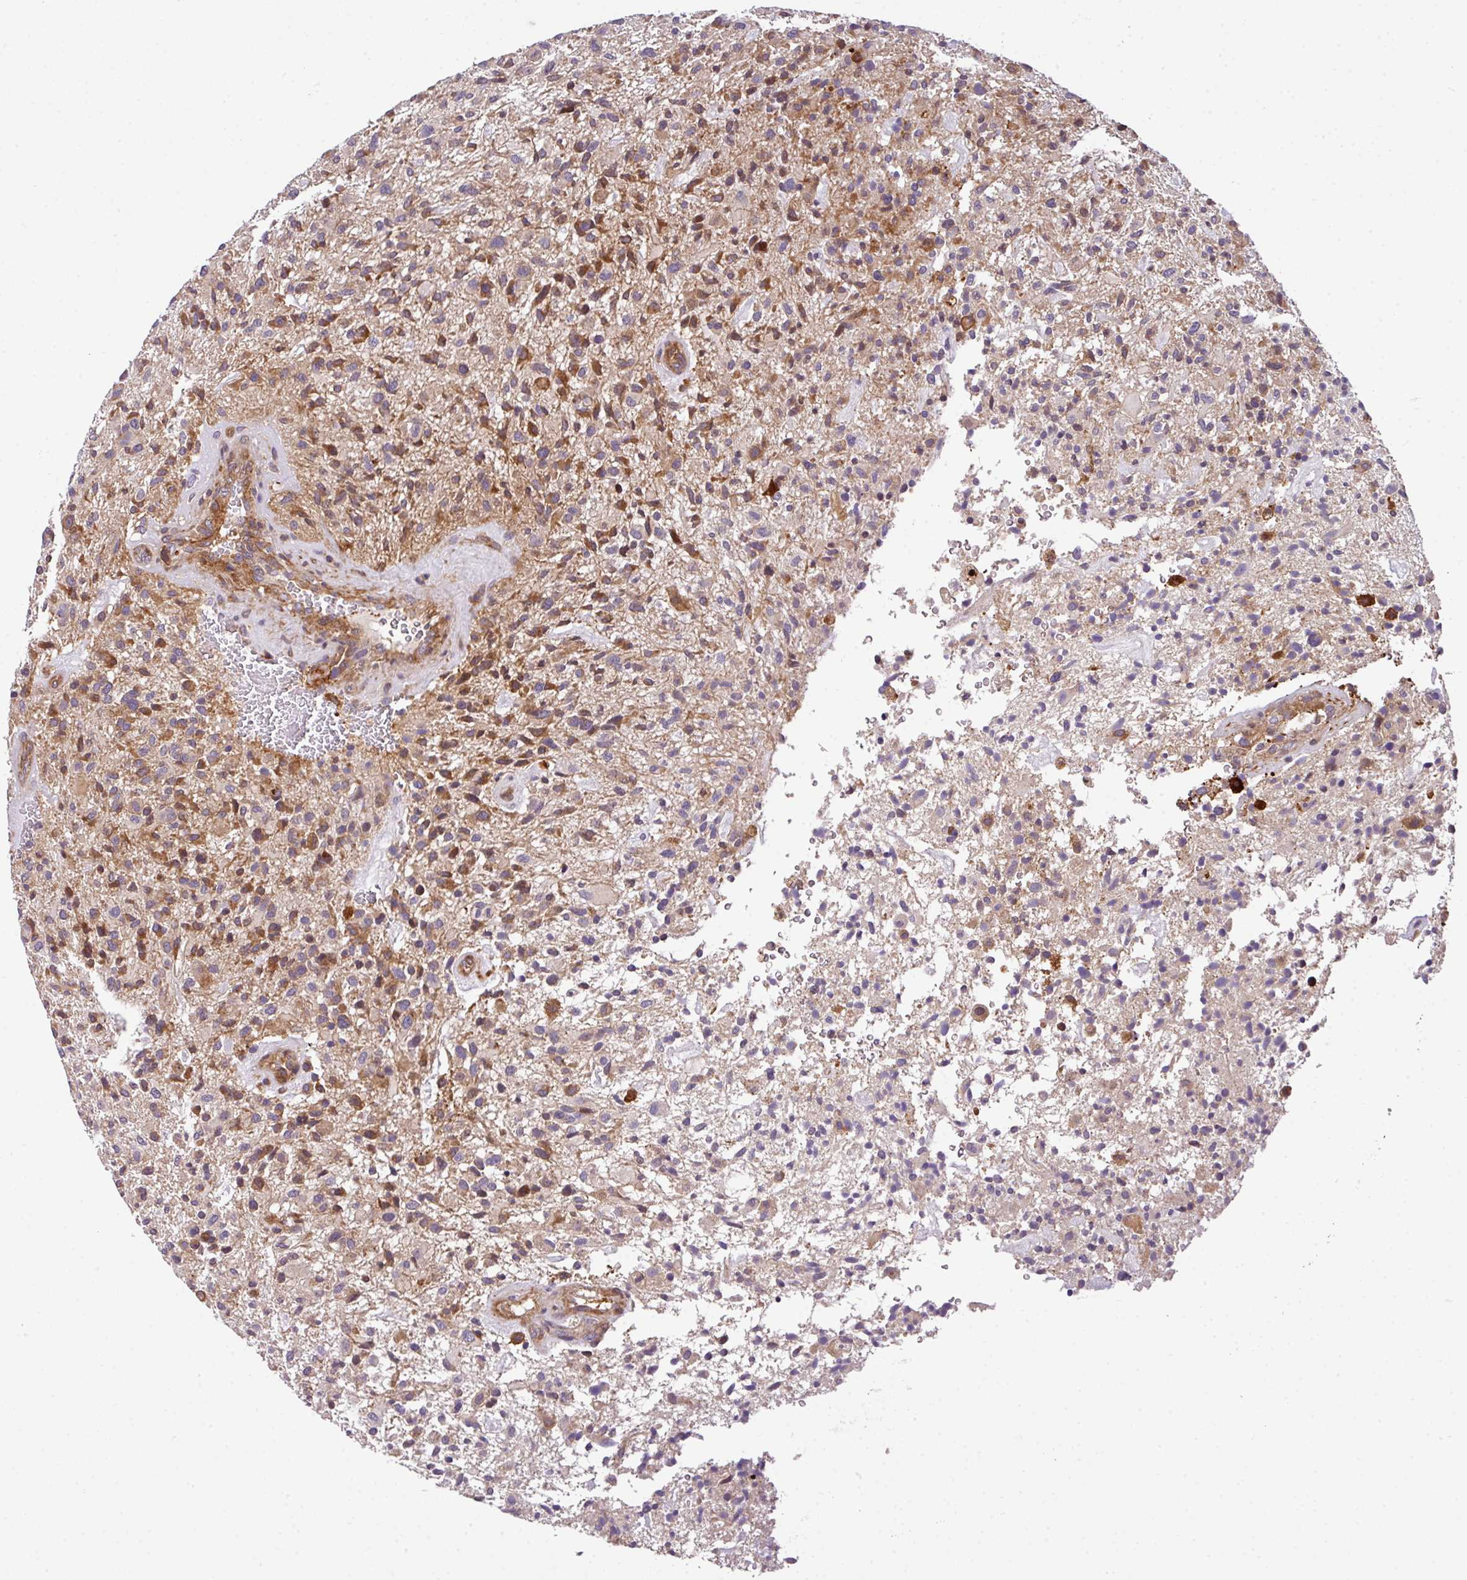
{"staining": {"intensity": "moderate", "quantity": "25%-75%", "location": "cytoplasmic/membranous"}, "tissue": "glioma", "cell_type": "Tumor cells", "image_type": "cancer", "snomed": [{"axis": "morphology", "description": "Glioma, malignant, High grade"}, {"axis": "topography", "description": "Brain"}], "caption": "Brown immunohistochemical staining in human malignant high-grade glioma displays moderate cytoplasmic/membranous staining in about 25%-75% of tumor cells.", "gene": "CASS4", "patient": {"sex": "male", "age": 47}}